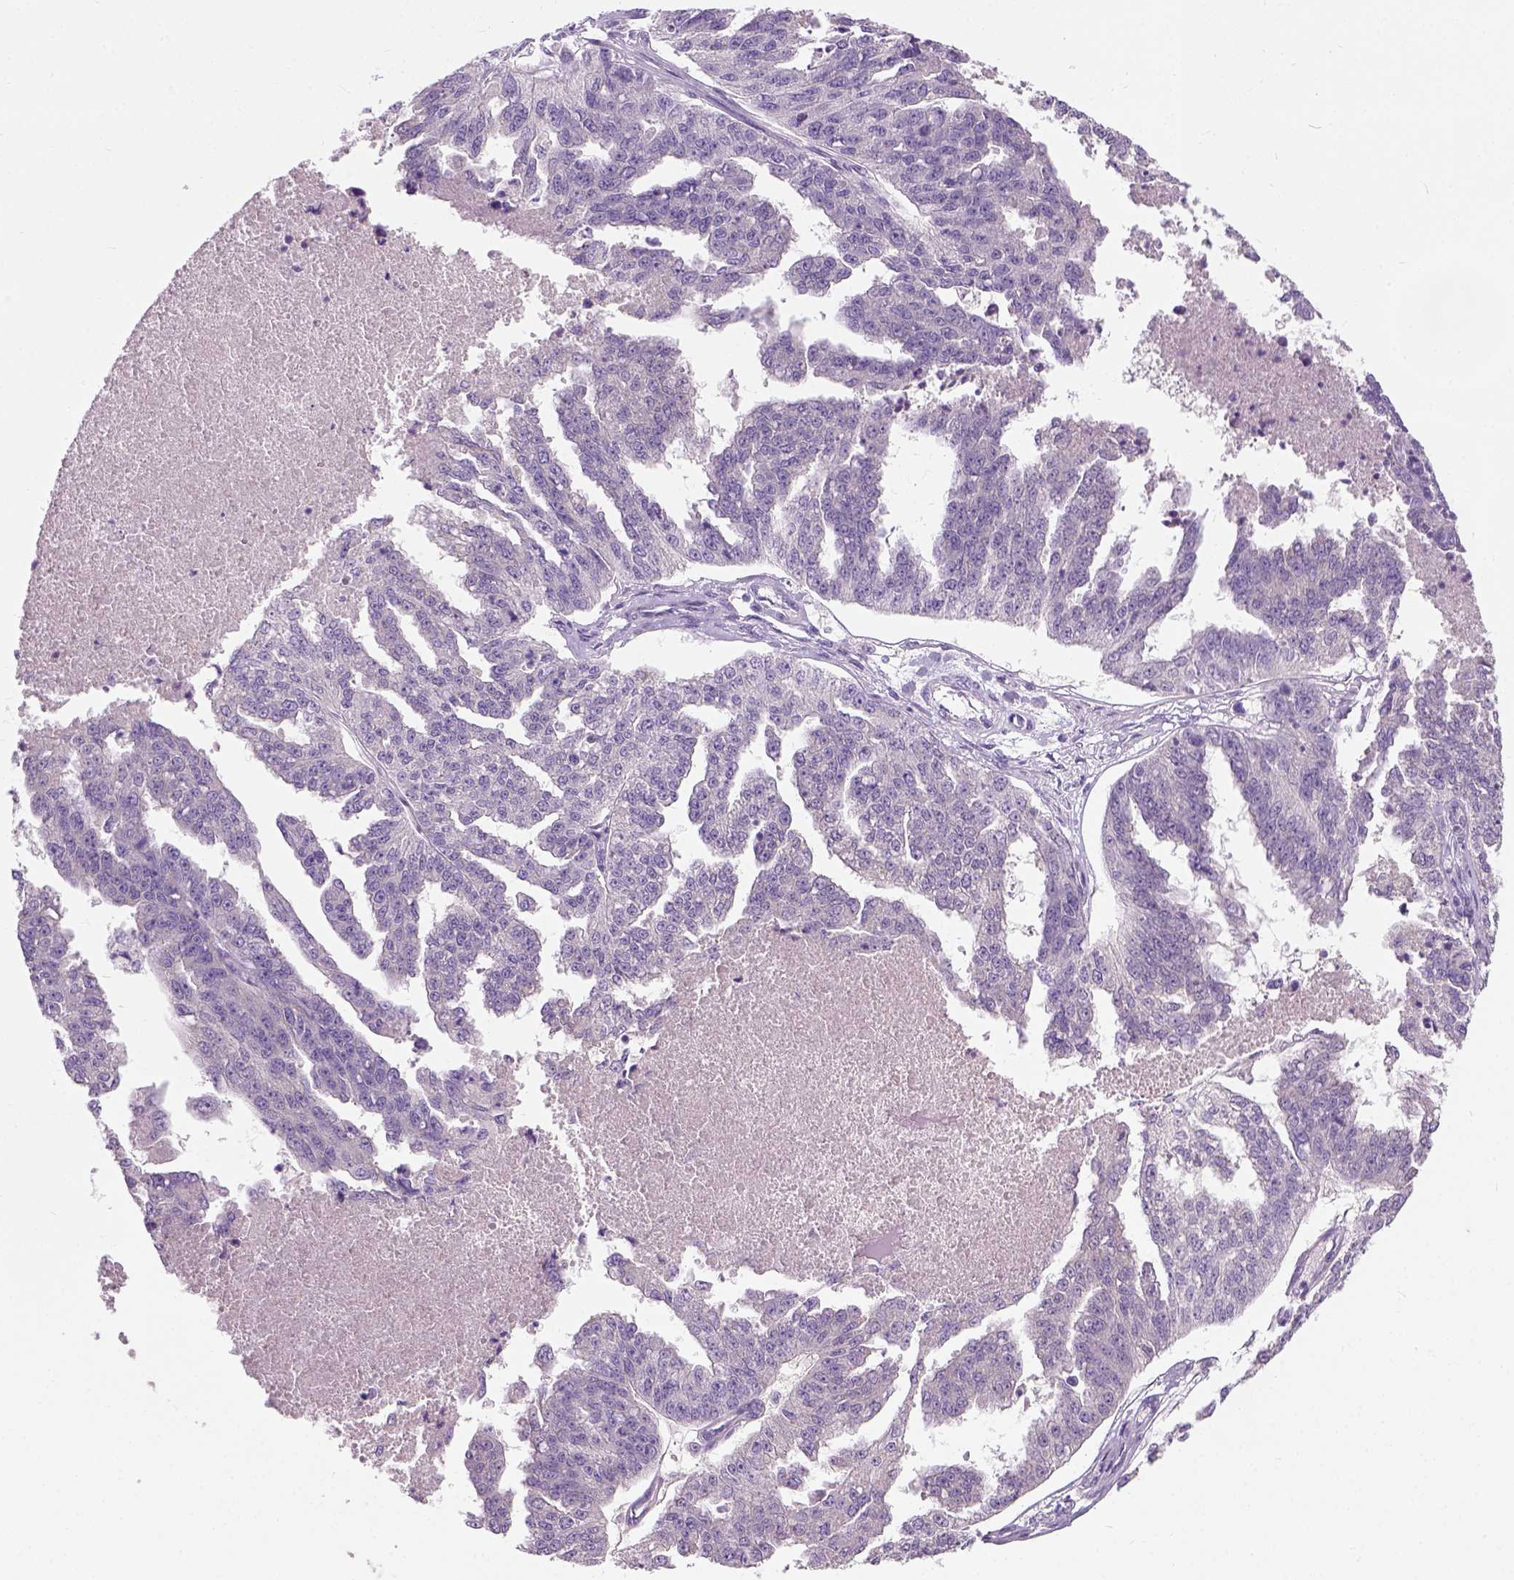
{"staining": {"intensity": "negative", "quantity": "none", "location": "none"}, "tissue": "ovarian cancer", "cell_type": "Tumor cells", "image_type": "cancer", "snomed": [{"axis": "morphology", "description": "Cystadenocarcinoma, serous, NOS"}, {"axis": "topography", "description": "Ovary"}], "caption": "High power microscopy histopathology image of an immunohistochemistry image of ovarian cancer (serous cystadenocarcinoma), revealing no significant expression in tumor cells.", "gene": "TRIM72", "patient": {"sex": "female", "age": 58}}